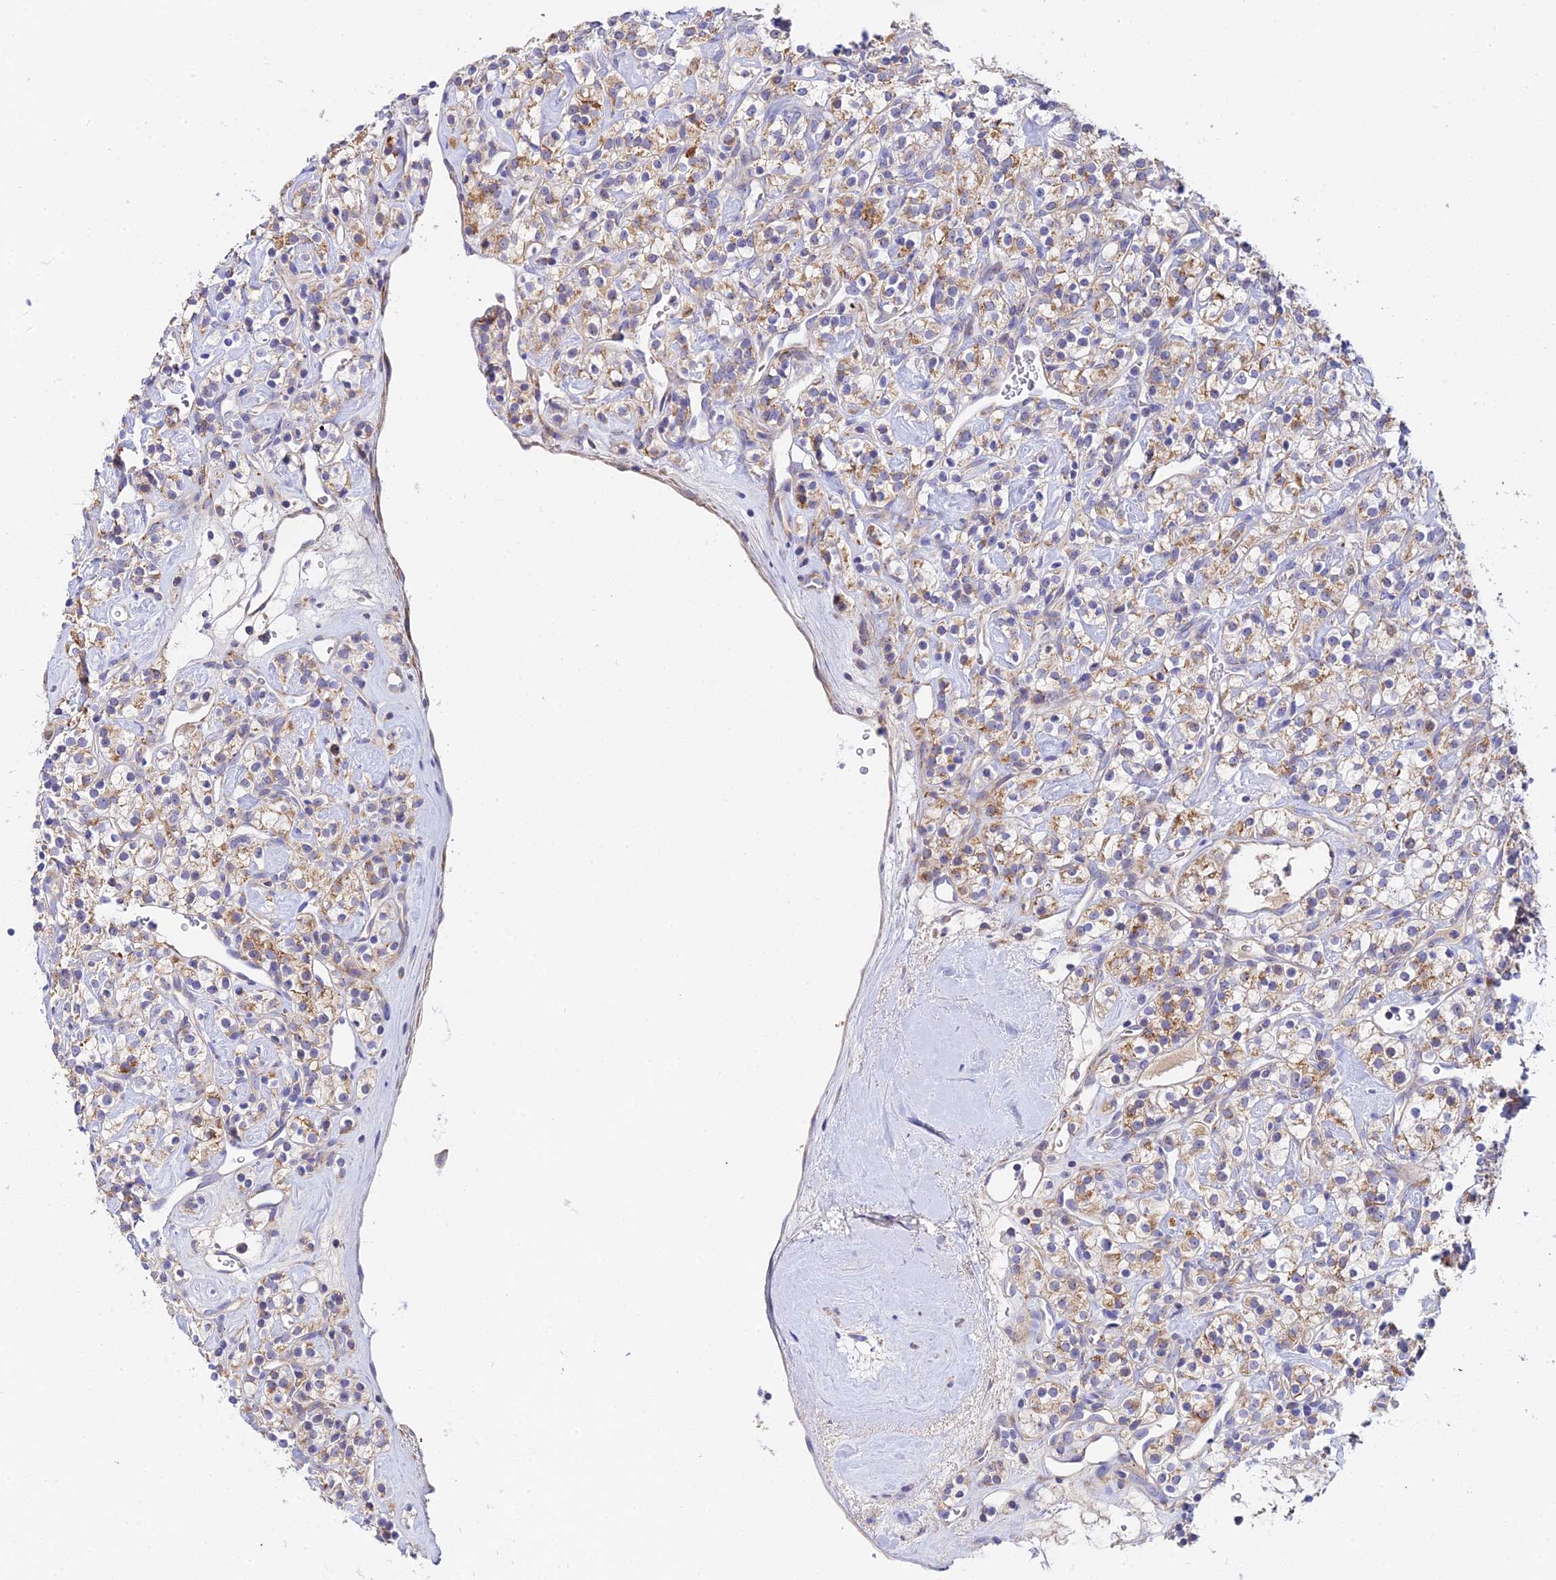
{"staining": {"intensity": "moderate", "quantity": ">75%", "location": "cytoplasmic/membranous"}, "tissue": "renal cancer", "cell_type": "Tumor cells", "image_type": "cancer", "snomed": [{"axis": "morphology", "description": "Adenocarcinoma, NOS"}, {"axis": "topography", "description": "Kidney"}], "caption": "The immunohistochemical stain shows moderate cytoplasmic/membranous positivity in tumor cells of renal cancer tissue. (IHC, brightfield microscopy, high magnification).", "gene": "ACOT2", "patient": {"sex": "male", "age": 77}}